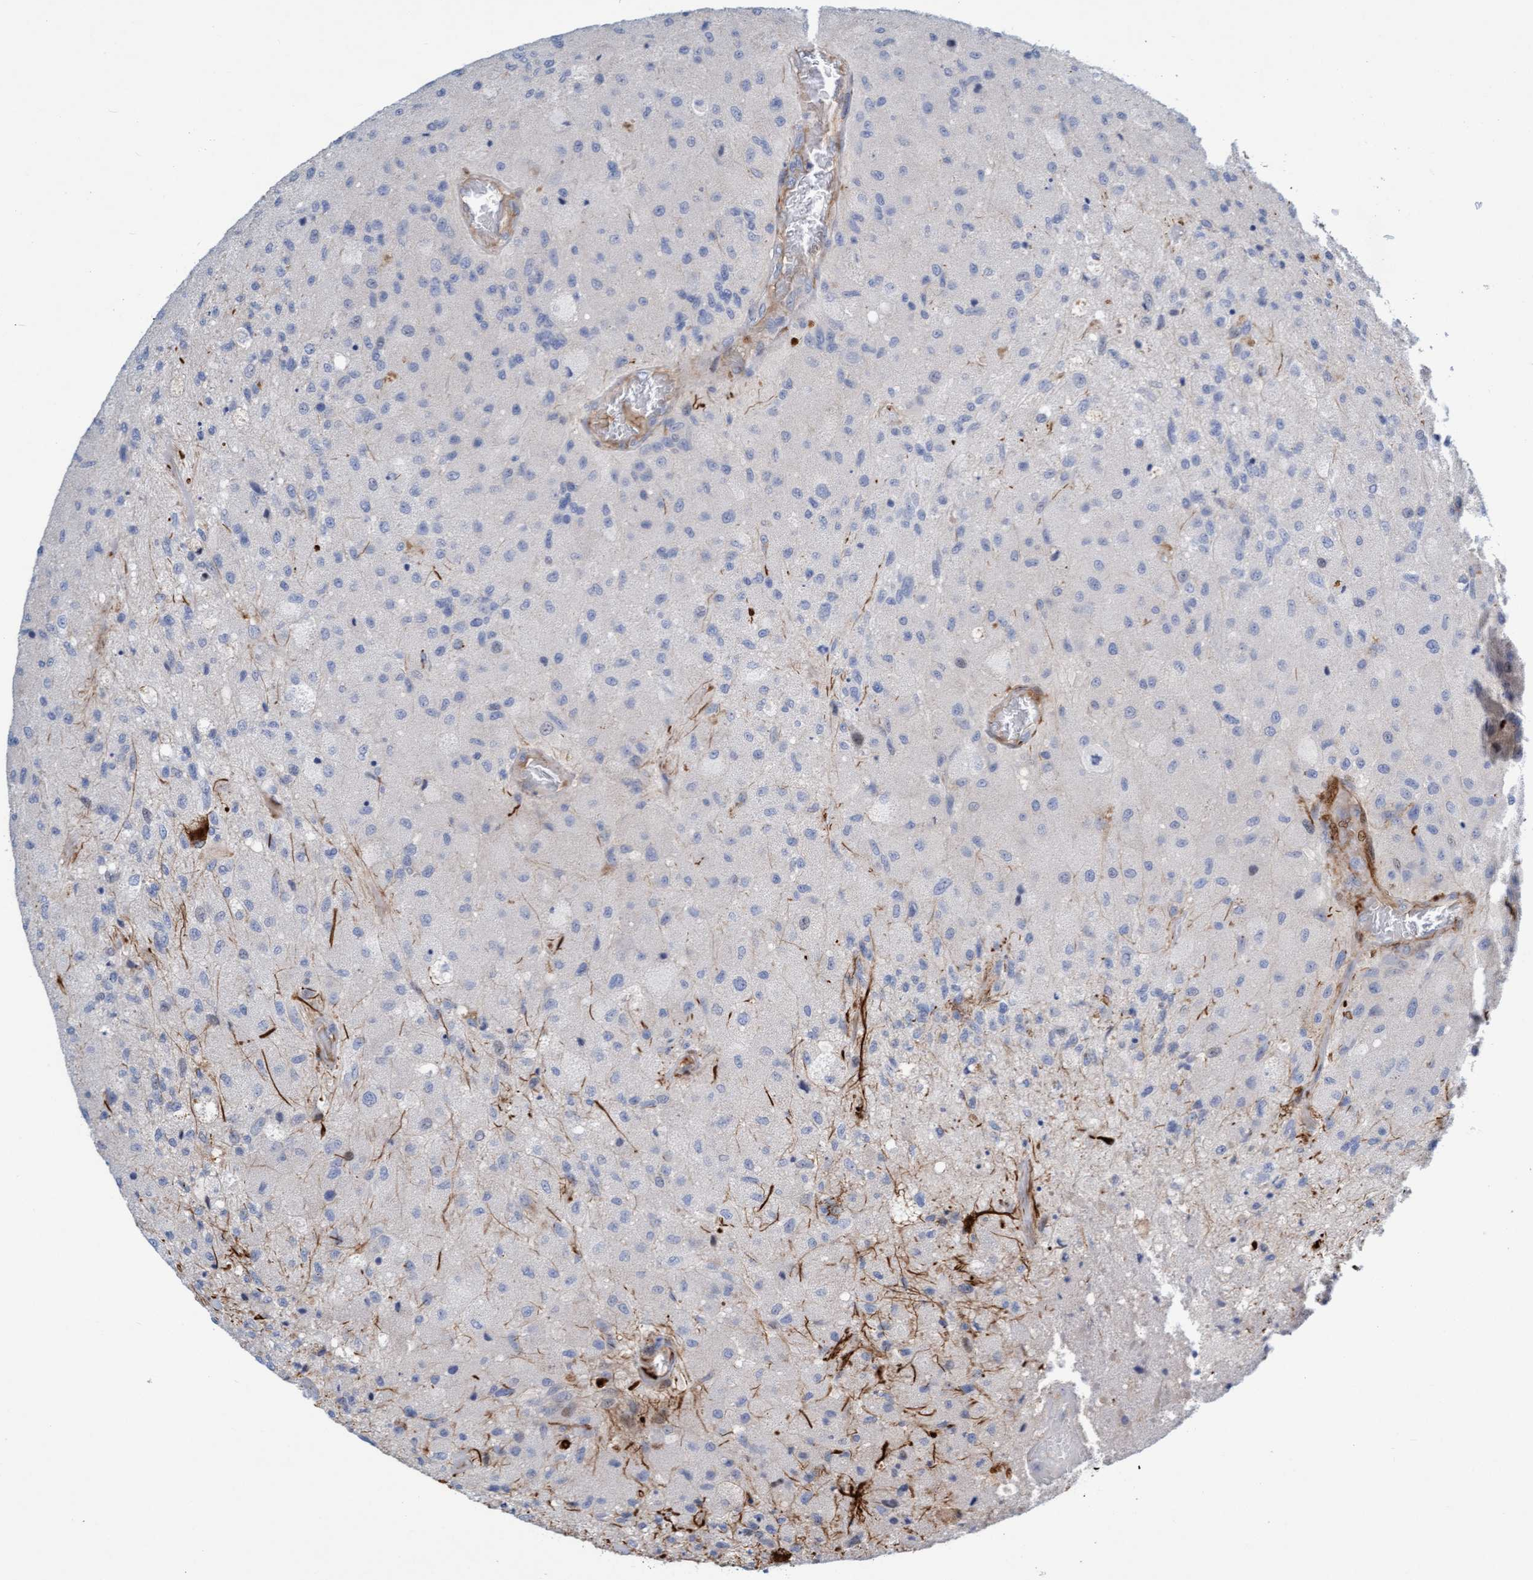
{"staining": {"intensity": "negative", "quantity": "none", "location": "none"}, "tissue": "glioma", "cell_type": "Tumor cells", "image_type": "cancer", "snomed": [{"axis": "morphology", "description": "Normal tissue, NOS"}, {"axis": "morphology", "description": "Glioma, malignant, High grade"}, {"axis": "topography", "description": "Cerebral cortex"}], "caption": "Human glioma stained for a protein using immunohistochemistry (IHC) displays no staining in tumor cells.", "gene": "POLG2", "patient": {"sex": "male", "age": 77}}